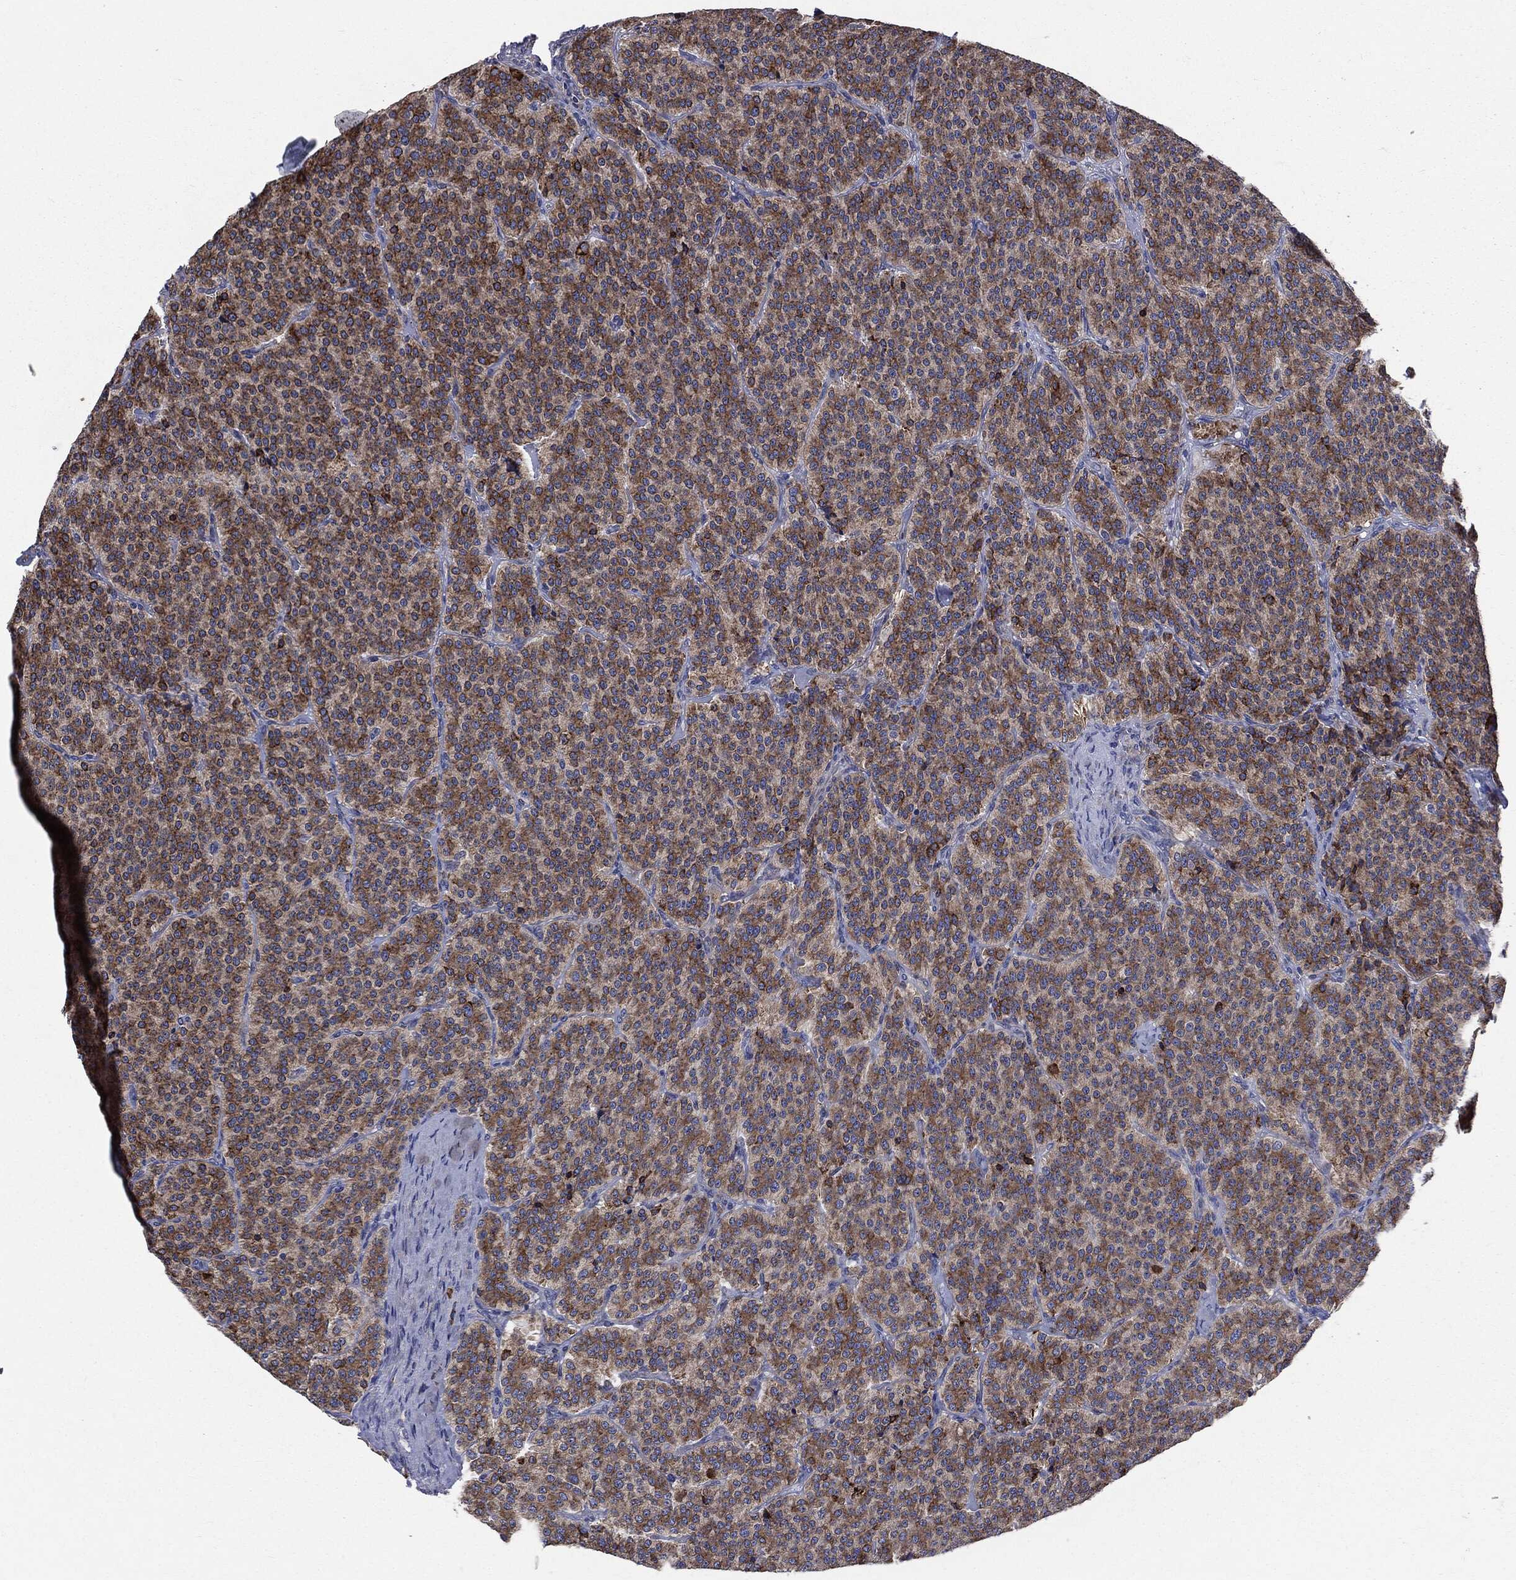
{"staining": {"intensity": "strong", "quantity": "25%-75%", "location": "cytoplasmic/membranous"}, "tissue": "carcinoid", "cell_type": "Tumor cells", "image_type": "cancer", "snomed": [{"axis": "morphology", "description": "Carcinoid, malignant, NOS"}, {"axis": "topography", "description": "Small intestine"}], "caption": "Immunohistochemical staining of human carcinoid shows strong cytoplasmic/membranous protein positivity in about 25%-75% of tumor cells.", "gene": "PTGS2", "patient": {"sex": "female", "age": 58}}